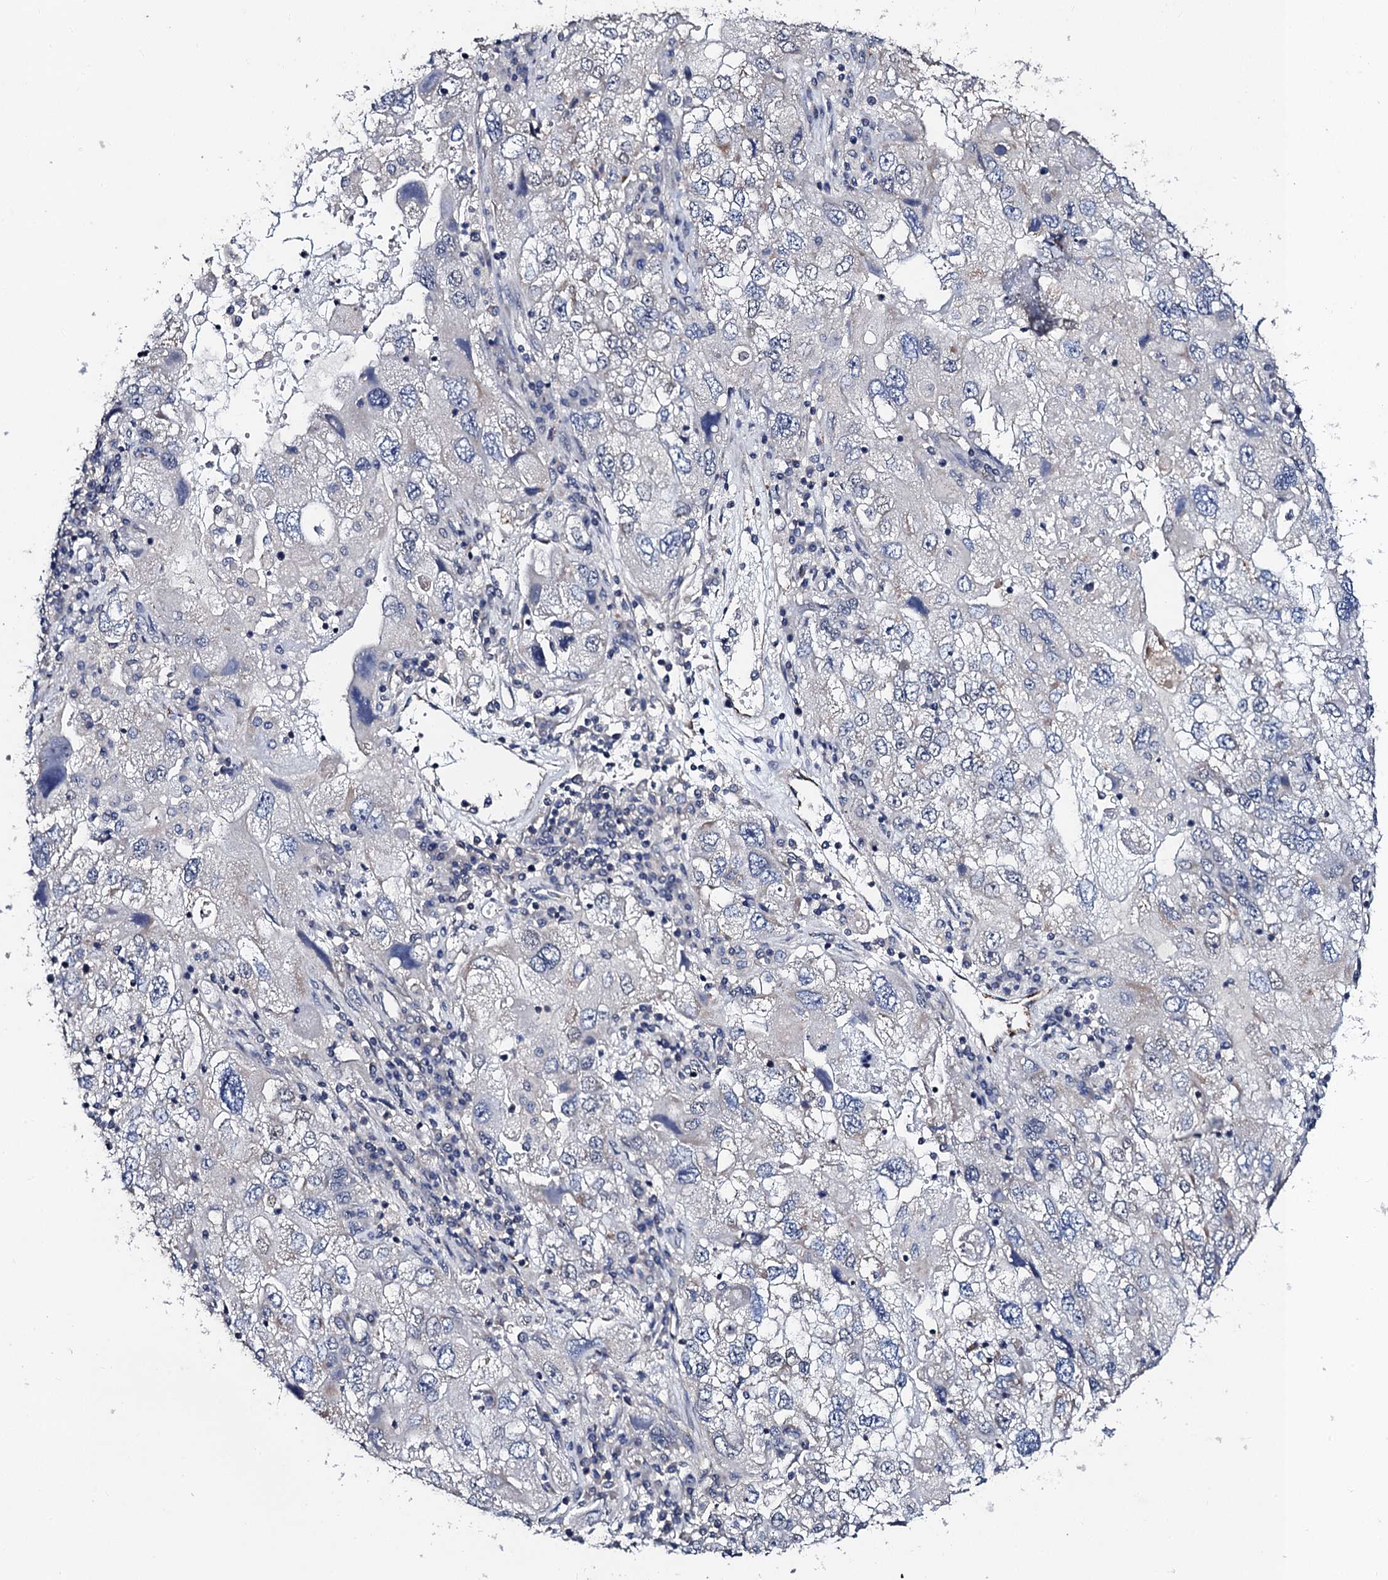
{"staining": {"intensity": "negative", "quantity": "none", "location": "none"}, "tissue": "endometrial cancer", "cell_type": "Tumor cells", "image_type": "cancer", "snomed": [{"axis": "morphology", "description": "Adenocarcinoma, NOS"}, {"axis": "topography", "description": "Endometrium"}], "caption": "Immunohistochemistry (IHC) of endometrial adenocarcinoma reveals no expression in tumor cells.", "gene": "PPTC7", "patient": {"sex": "female", "age": 49}}